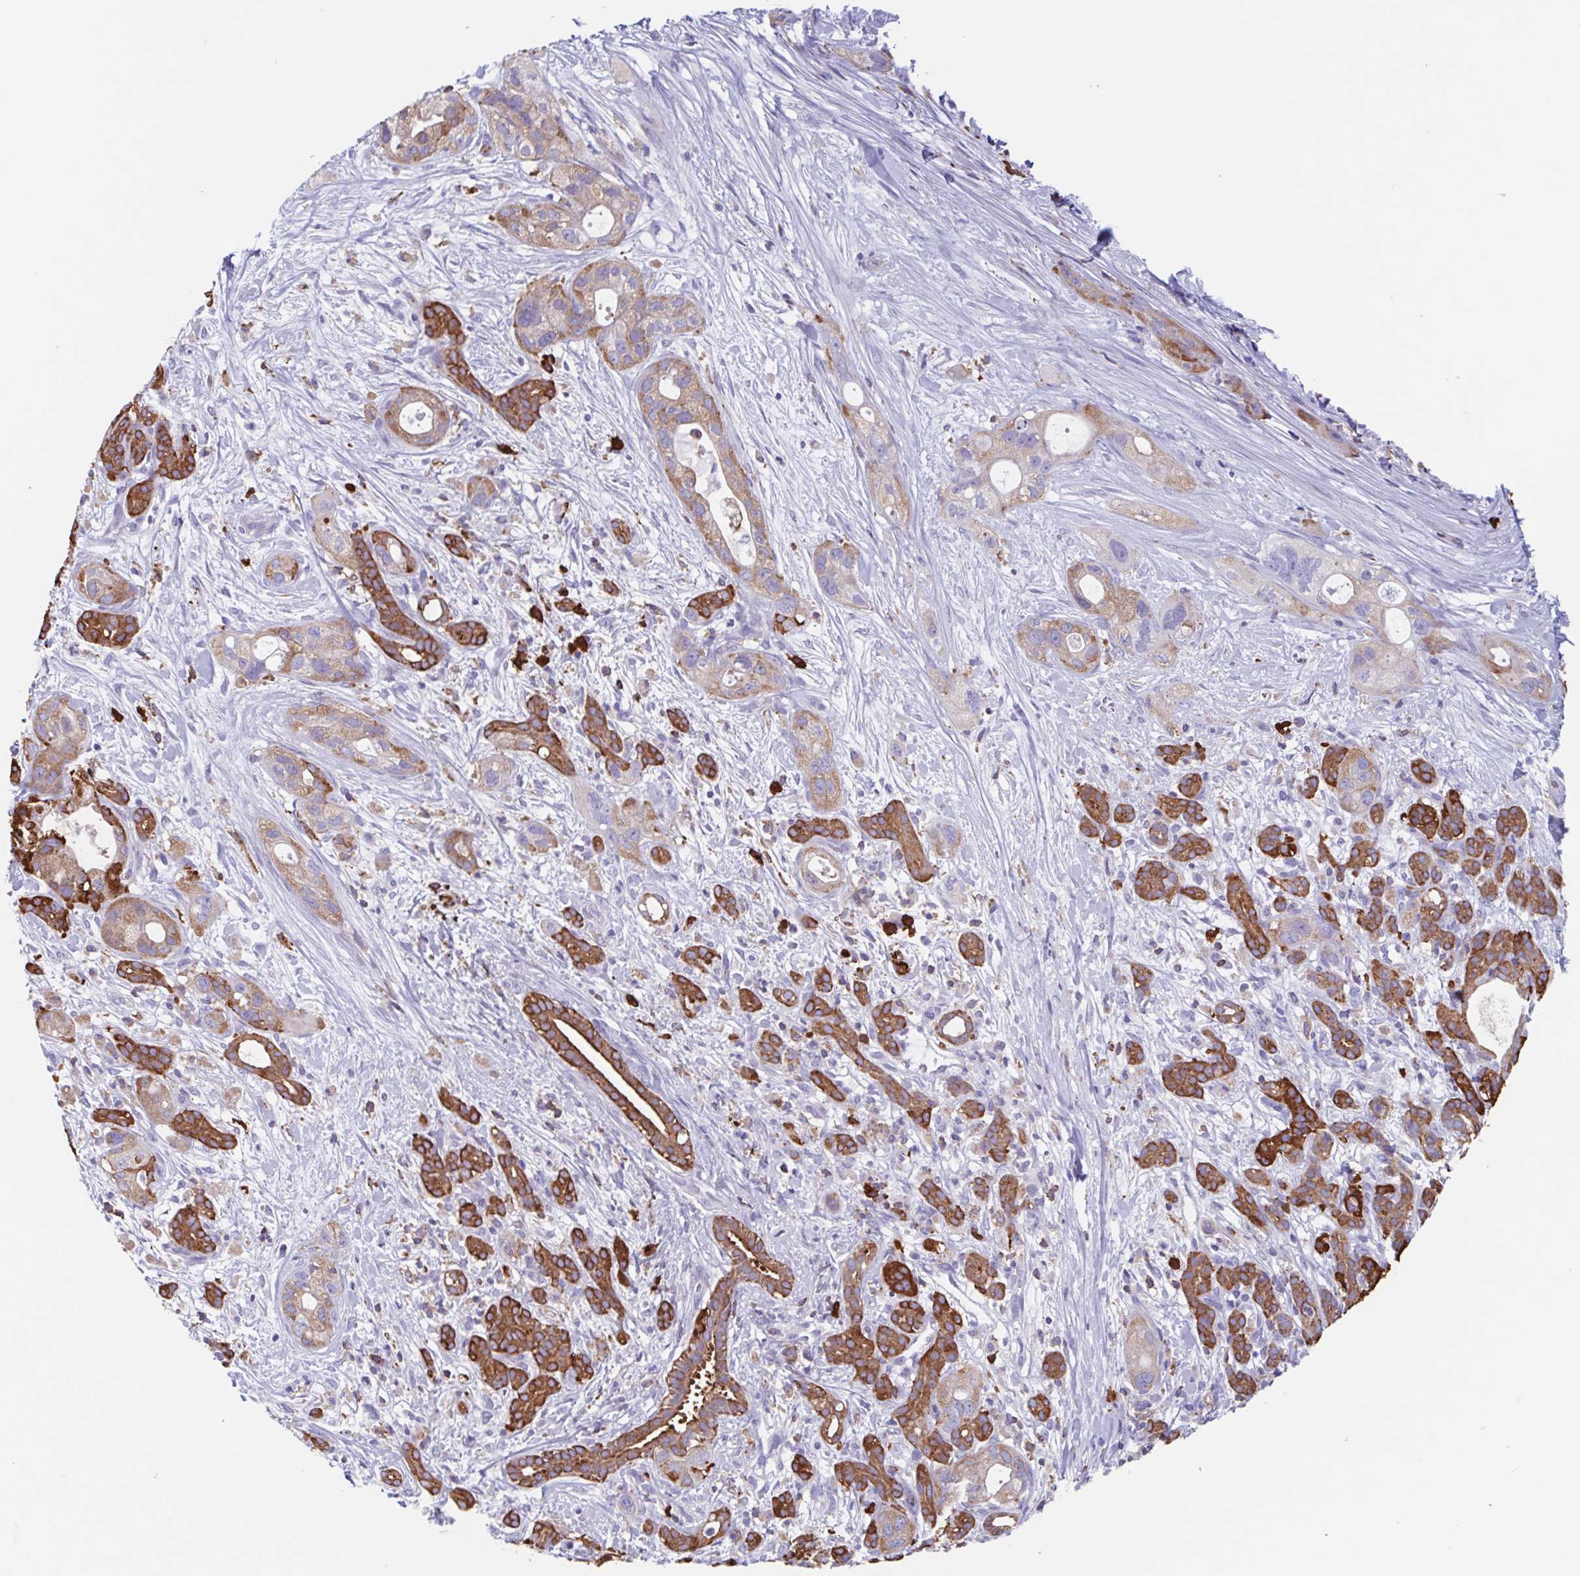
{"staining": {"intensity": "strong", "quantity": "25%-75%", "location": "cytoplasmic/membranous"}, "tissue": "pancreatic cancer", "cell_type": "Tumor cells", "image_type": "cancer", "snomed": [{"axis": "morphology", "description": "Adenocarcinoma, NOS"}, {"axis": "topography", "description": "Pancreas"}], "caption": "Brown immunohistochemical staining in adenocarcinoma (pancreatic) shows strong cytoplasmic/membranous expression in about 25%-75% of tumor cells.", "gene": "TPD52", "patient": {"sex": "male", "age": 44}}